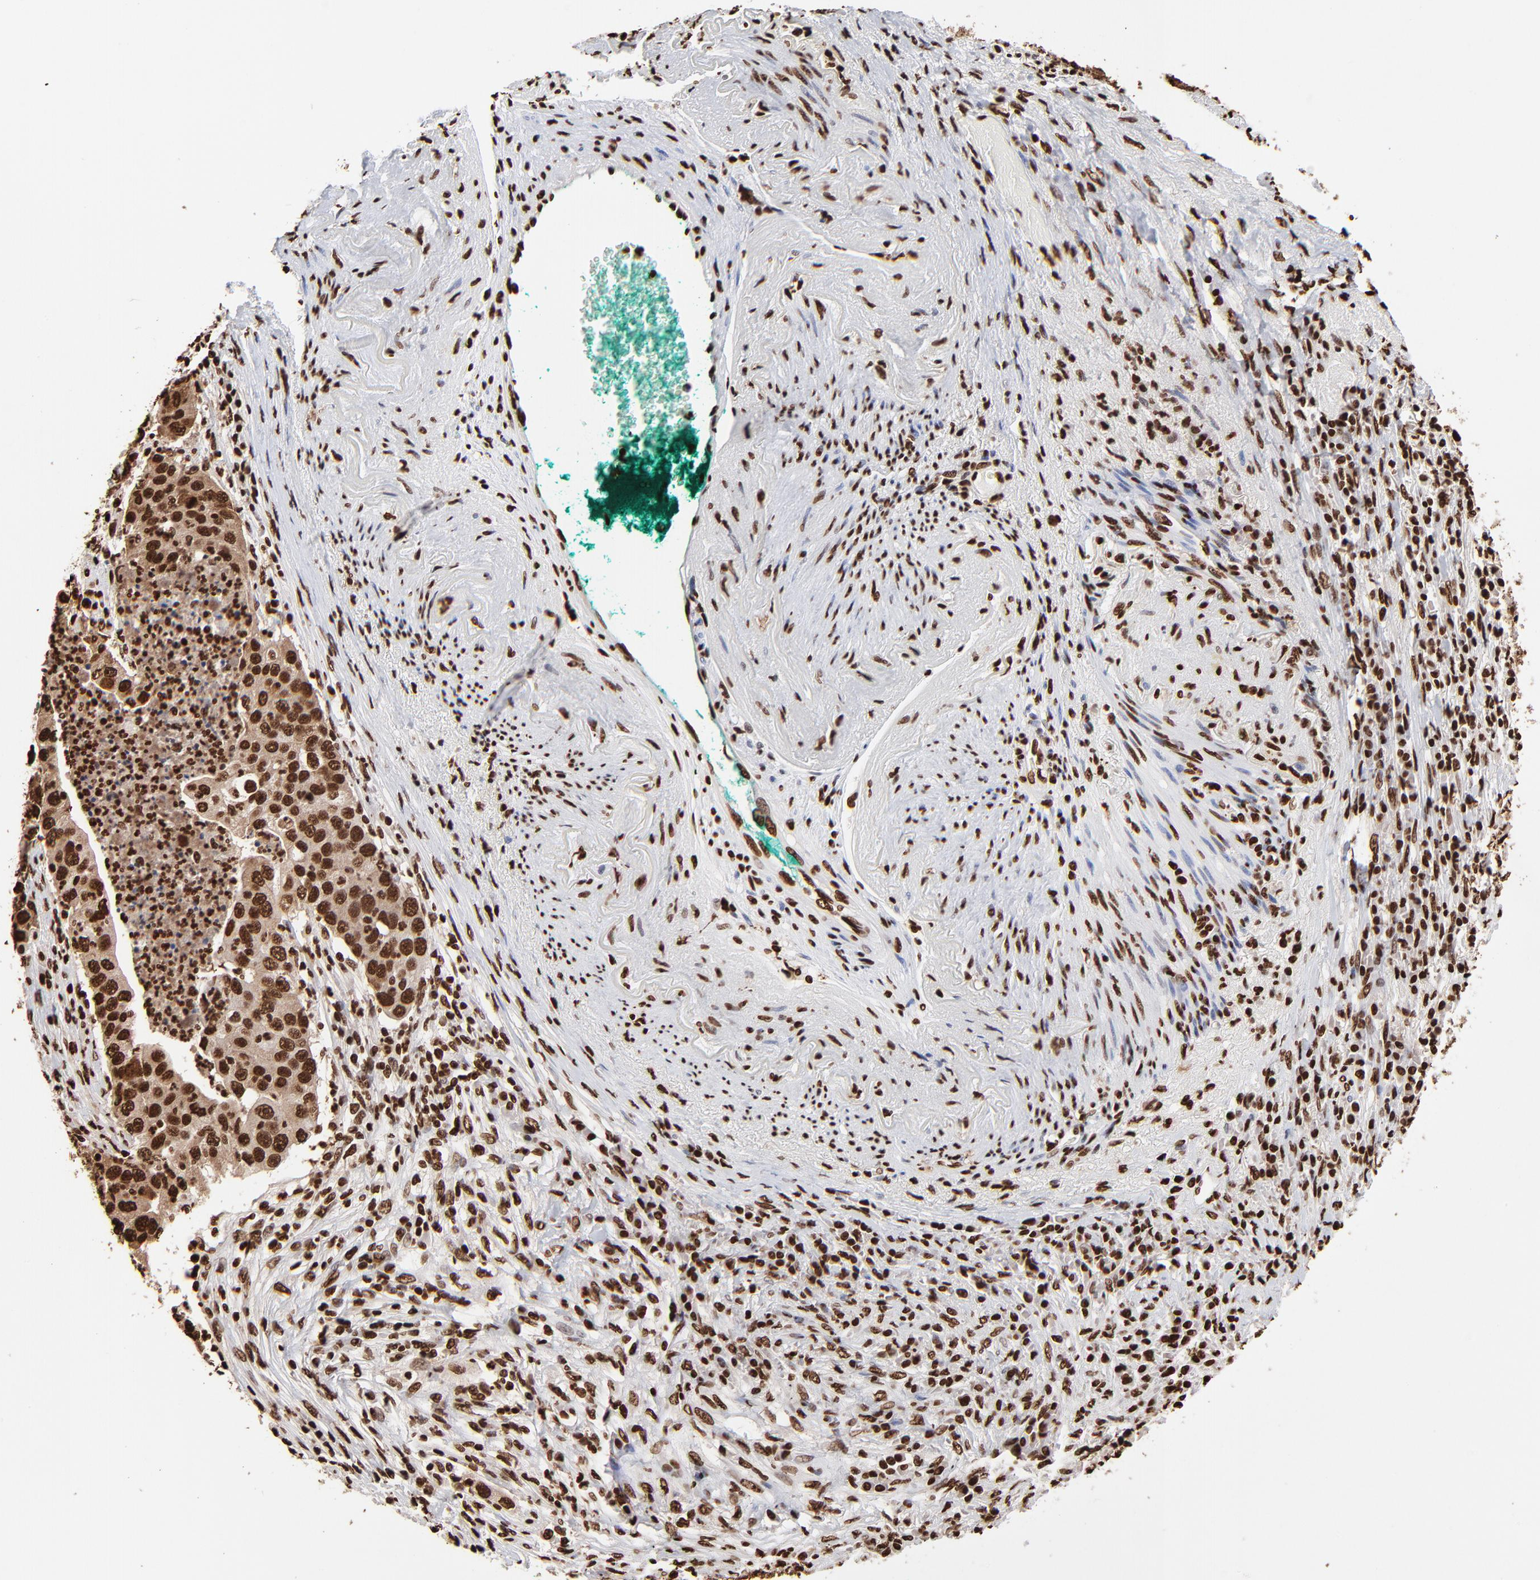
{"staining": {"intensity": "strong", "quantity": ">75%", "location": "cytoplasmic/membranous,nuclear"}, "tissue": "lung cancer", "cell_type": "Tumor cells", "image_type": "cancer", "snomed": [{"axis": "morphology", "description": "Squamous cell carcinoma, NOS"}, {"axis": "topography", "description": "Lung"}], "caption": "Protein expression analysis of human lung cancer (squamous cell carcinoma) reveals strong cytoplasmic/membranous and nuclear positivity in about >75% of tumor cells. (brown staining indicates protein expression, while blue staining denotes nuclei).", "gene": "ZNF544", "patient": {"sex": "male", "age": 64}}